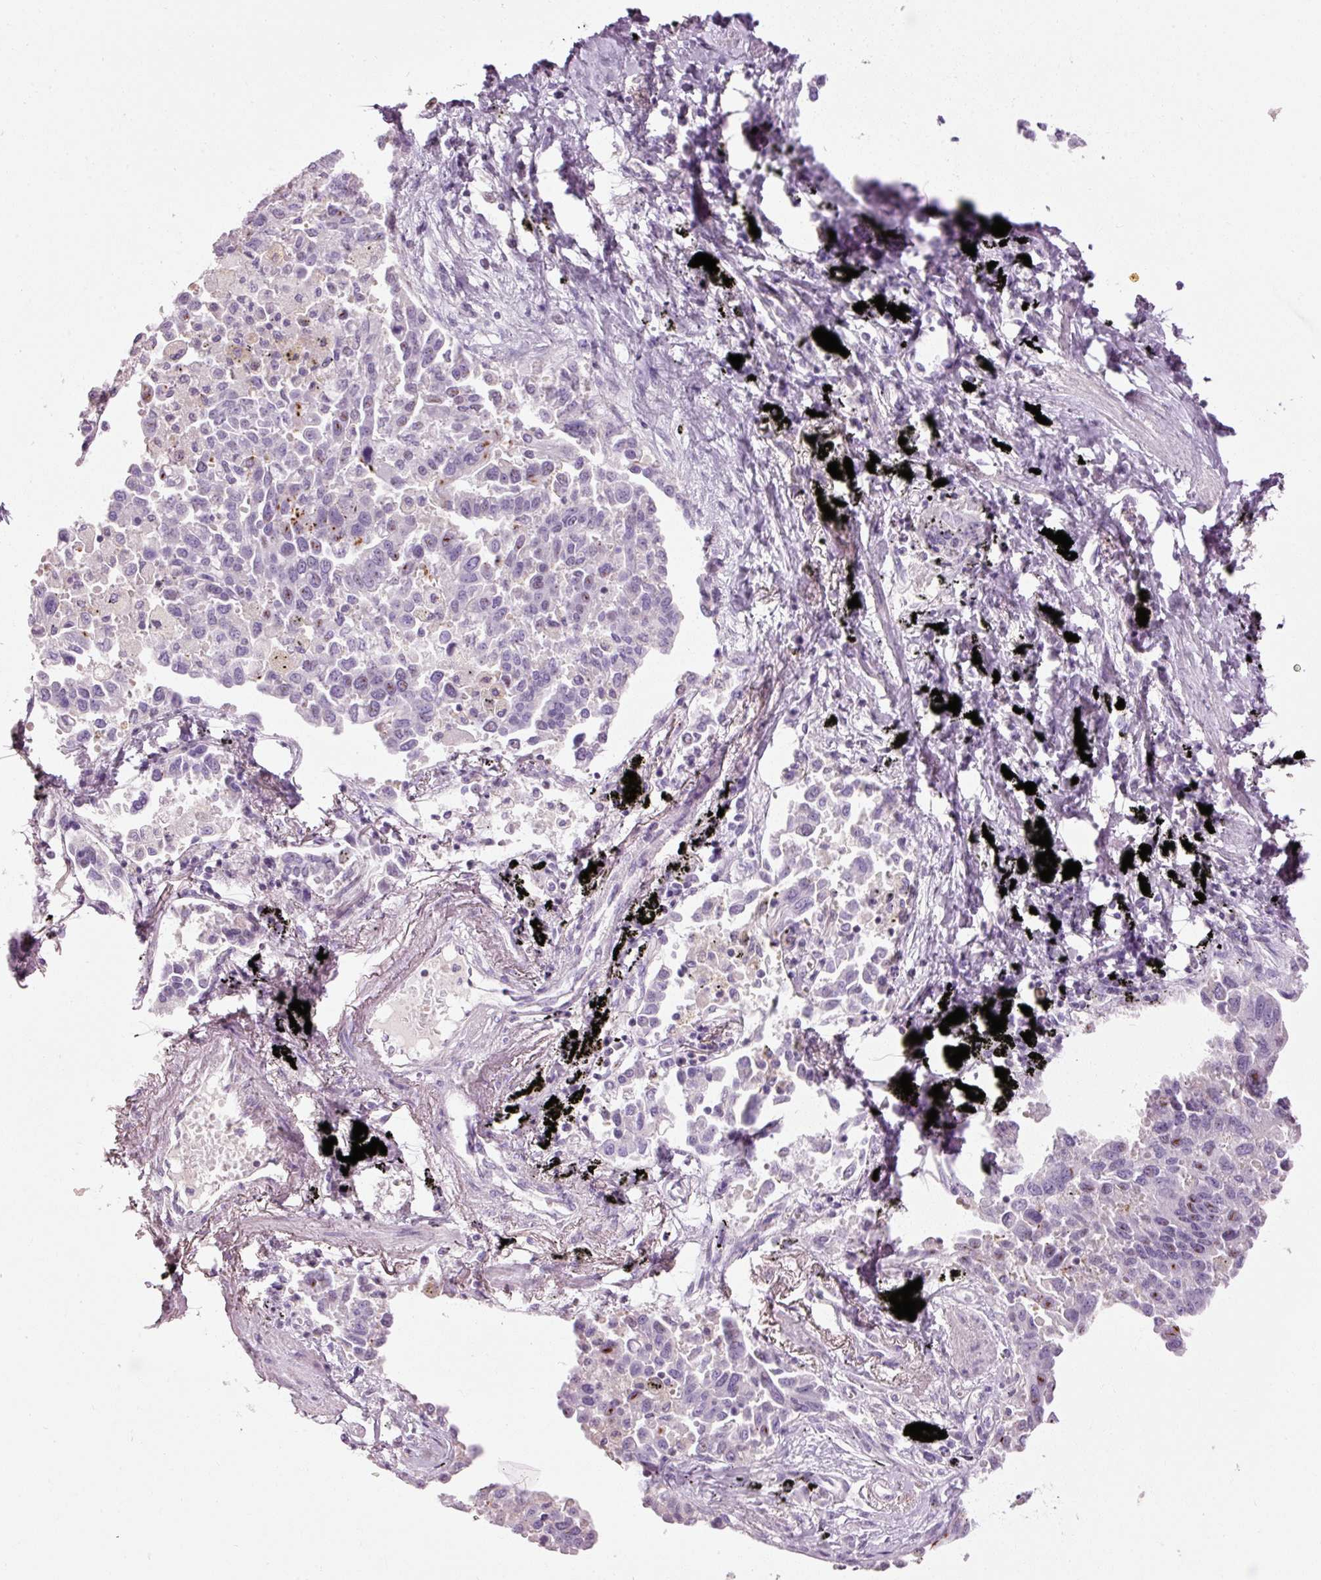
{"staining": {"intensity": "negative", "quantity": "none", "location": "none"}, "tissue": "lung cancer", "cell_type": "Tumor cells", "image_type": "cancer", "snomed": [{"axis": "morphology", "description": "Adenocarcinoma, NOS"}, {"axis": "topography", "description": "Lung"}], "caption": "Immunohistochemistry image of lung cancer stained for a protein (brown), which displays no expression in tumor cells.", "gene": "MUC5AC", "patient": {"sex": "male", "age": 67}}